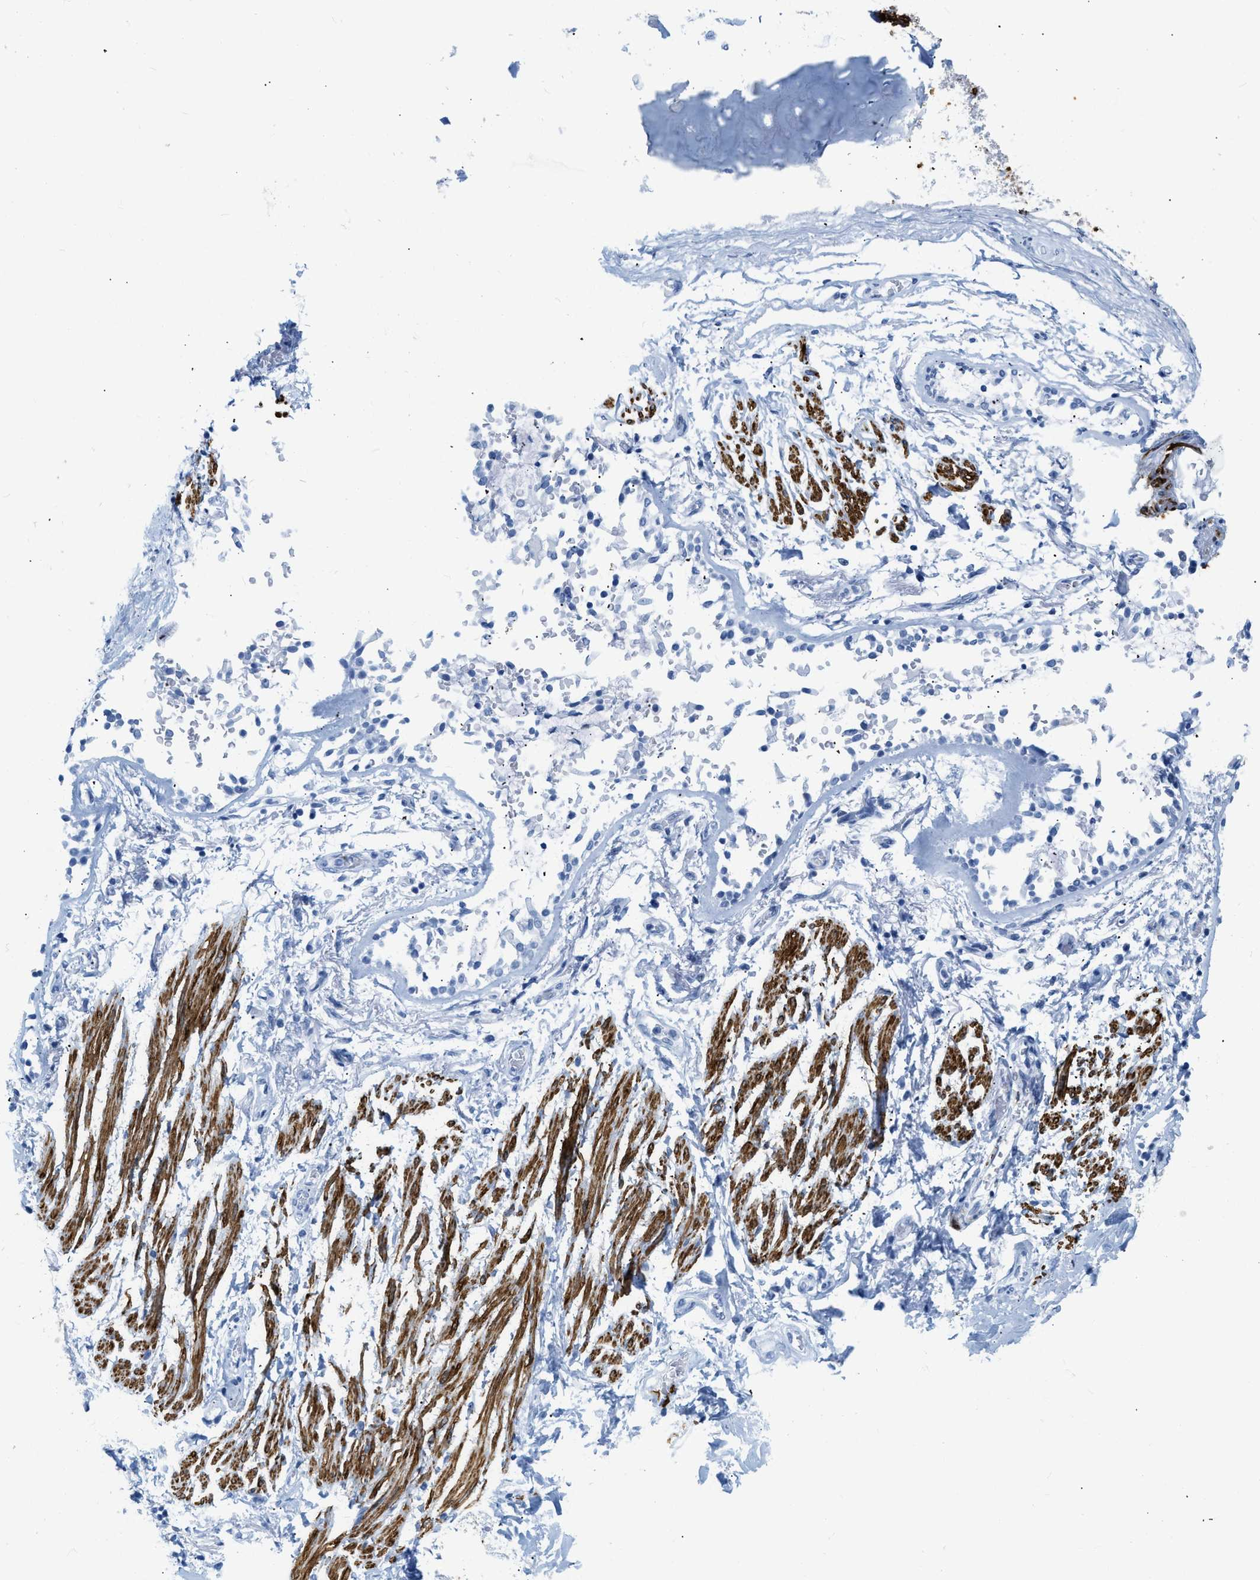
{"staining": {"intensity": "negative", "quantity": "none", "location": "none"}, "tissue": "adipose tissue", "cell_type": "Adipocytes", "image_type": "normal", "snomed": [{"axis": "morphology", "description": "Normal tissue, NOS"}, {"axis": "topography", "description": "Cartilage tissue"}, {"axis": "topography", "description": "Lung"}], "caption": "Immunohistochemistry image of normal adipose tissue stained for a protein (brown), which displays no expression in adipocytes. (Immunohistochemistry (ihc), brightfield microscopy, high magnification).", "gene": "DES", "patient": {"sex": "female", "age": 77}}